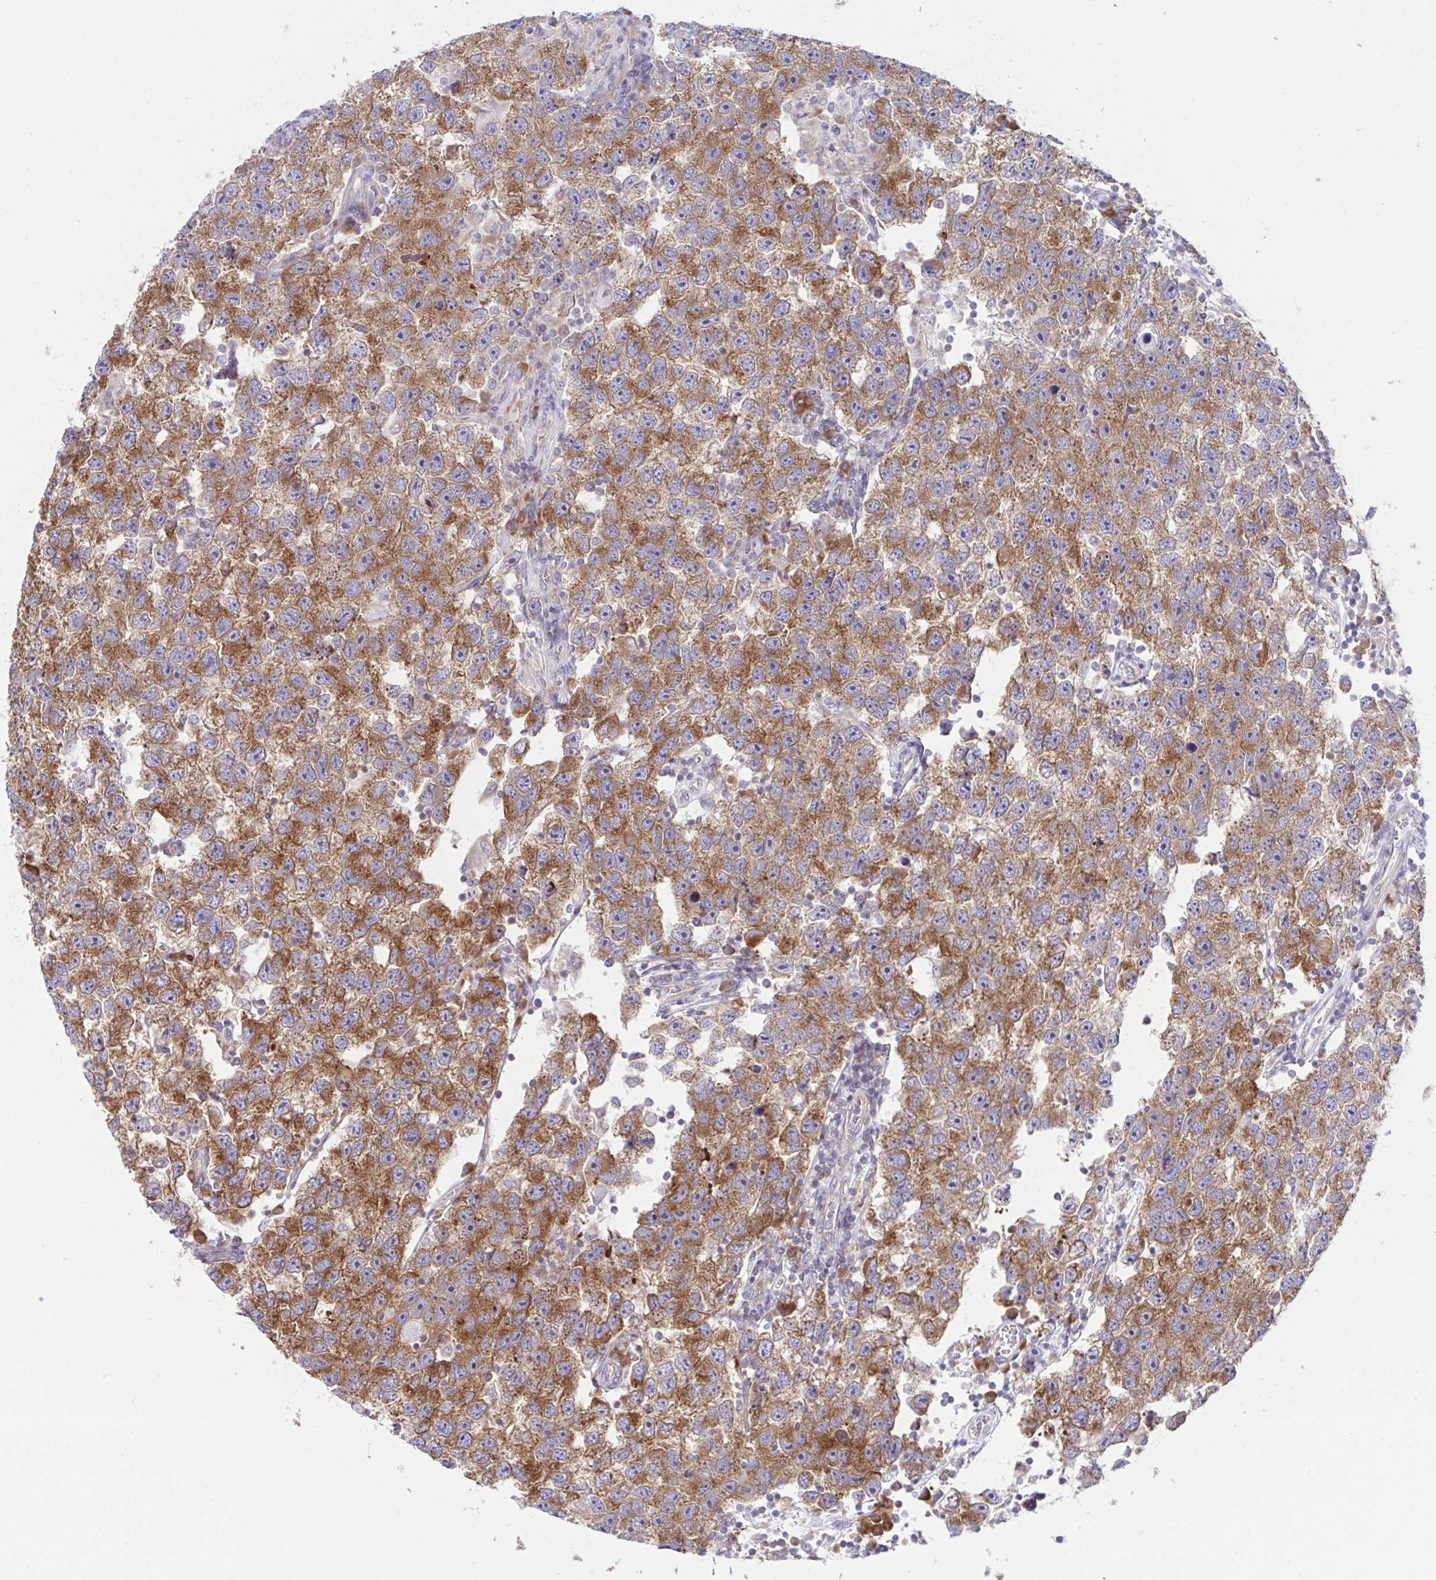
{"staining": {"intensity": "moderate", "quantity": "25%-75%", "location": "cytoplasmic/membranous"}, "tissue": "testis cancer", "cell_type": "Tumor cells", "image_type": "cancer", "snomed": [{"axis": "morphology", "description": "Seminoma, NOS"}, {"axis": "topography", "description": "Testis"}], "caption": "Protein staining of seminoma (testis) tissue demonstrates moderate cytoplasmic/membranous expression in approximately 25%-75% of tumor cells.", "gene": "FAU", "patient": {"sex": "male", "age": 26}}